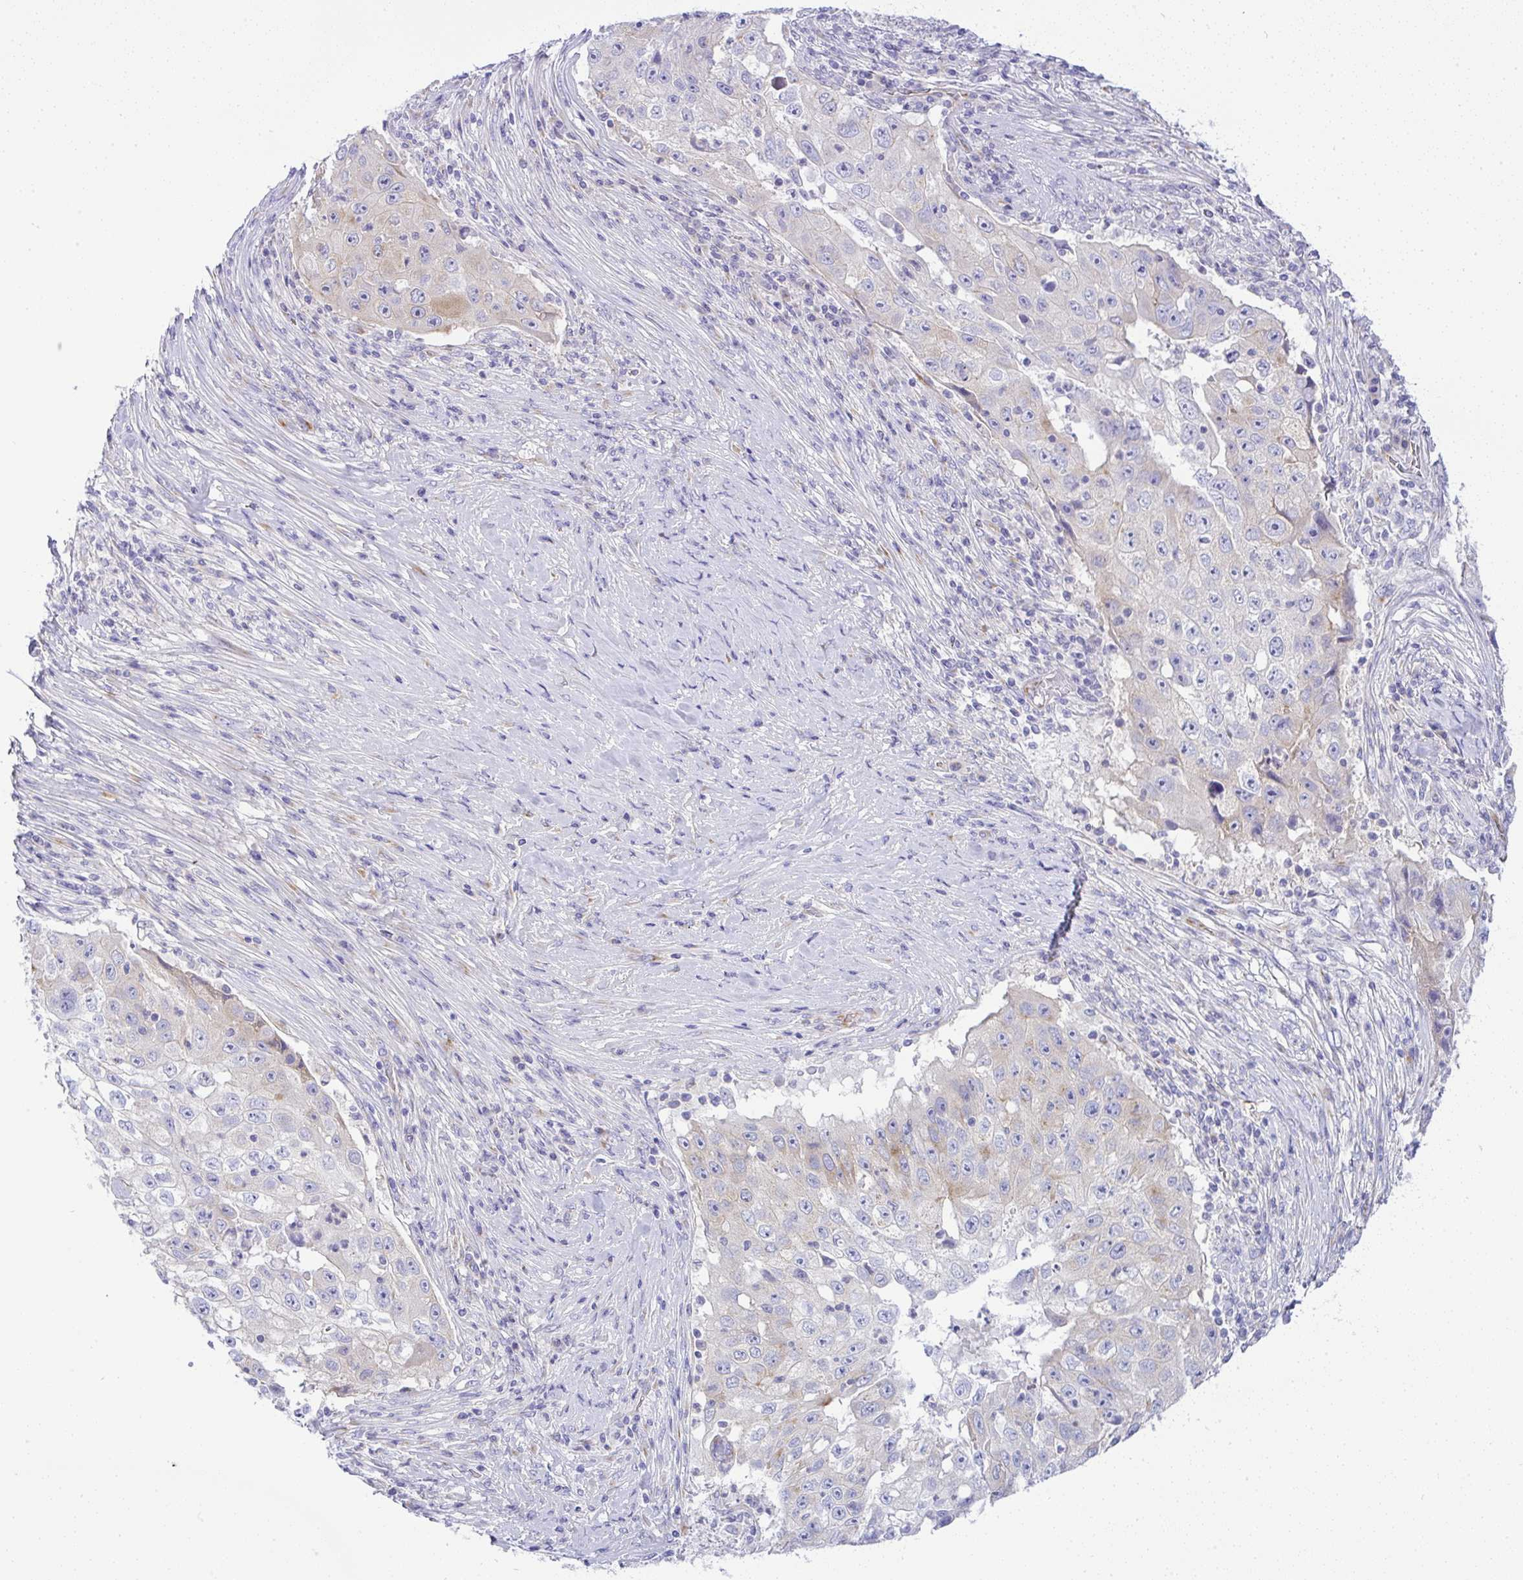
{"staining": {"intensity": "weak", "quantity": "<25%", "location": "cytoplasmic/membranous"}, "tissue": "lung cancer", "cell_type": "Tumor cells", "image_type": "cancer", "snomed": [{"axis": "morphology", "description": "Squamous cell carcinoma, NOS"}, {"axis": "topography", "description": "Lung"}], "caption": "Photomicrograph shows no protein staining in tumor cells of lung cancer (squamous cell carcinoma) tissue.", "gene": "FAM177A1", "patient": {"sex": "male", "age": 64}}